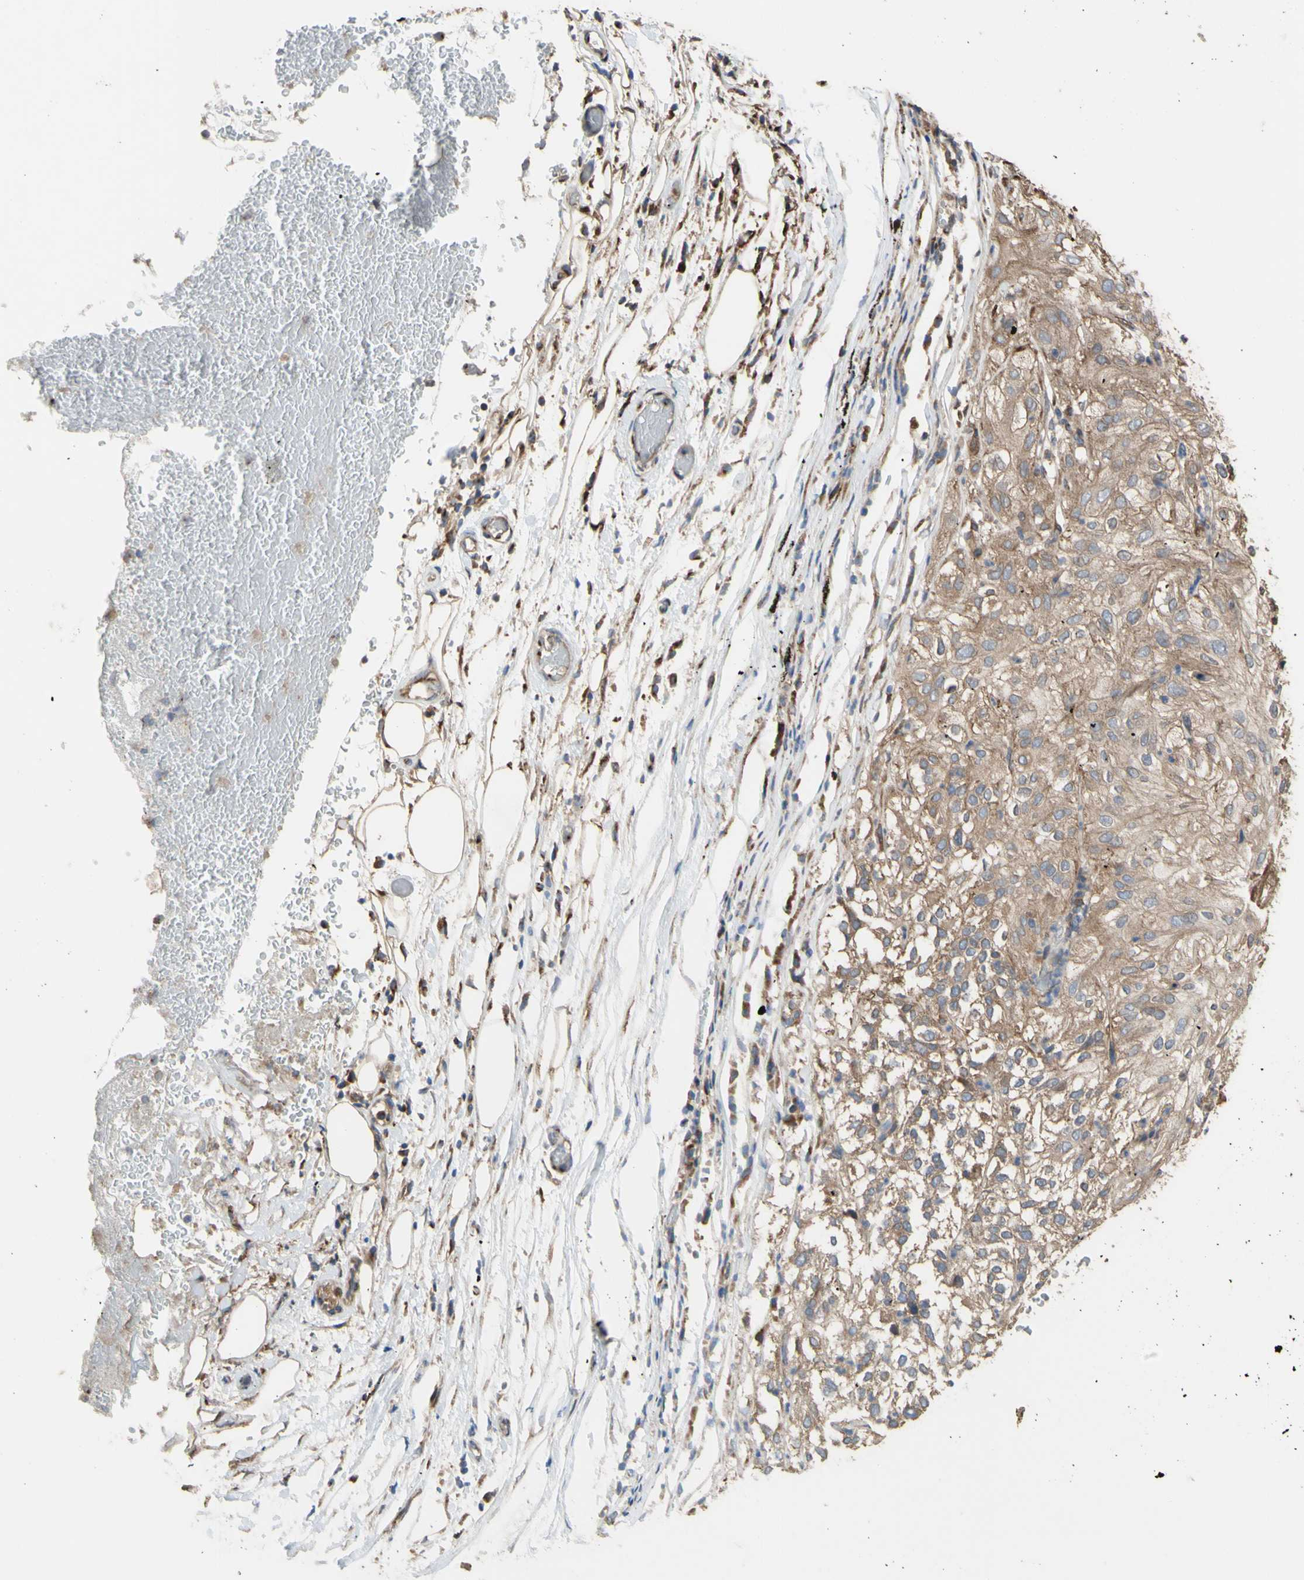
{"staining": {"intensity": "weak", "quantity": ">75%", "location": "cytoplasmic/membranous"}, "tissue": "lung cancer", "cell_type": "Tumor cells", "image_type": "cancer", "snomed": [{"axis": "morphology", "description": "Inflammation, NOS"}, {"axis": "morphology", "description": "Squamous cell carcinoma, NOS"}, {"axis": "topography", "description": "Lymph node"}, {"axis": "topography", "description": "Soft tissue"}, {"axis": "topography", "description": "Lung"}], "caption": "Lung squamous cell carcinoma stained with immunohistochemistry (IHC) reveals weak cytoplasmic/membranous expression in about >75% of tumor cells.", "gene": "NECTIN3", "patient": {"sex": "male", "age": 66}}